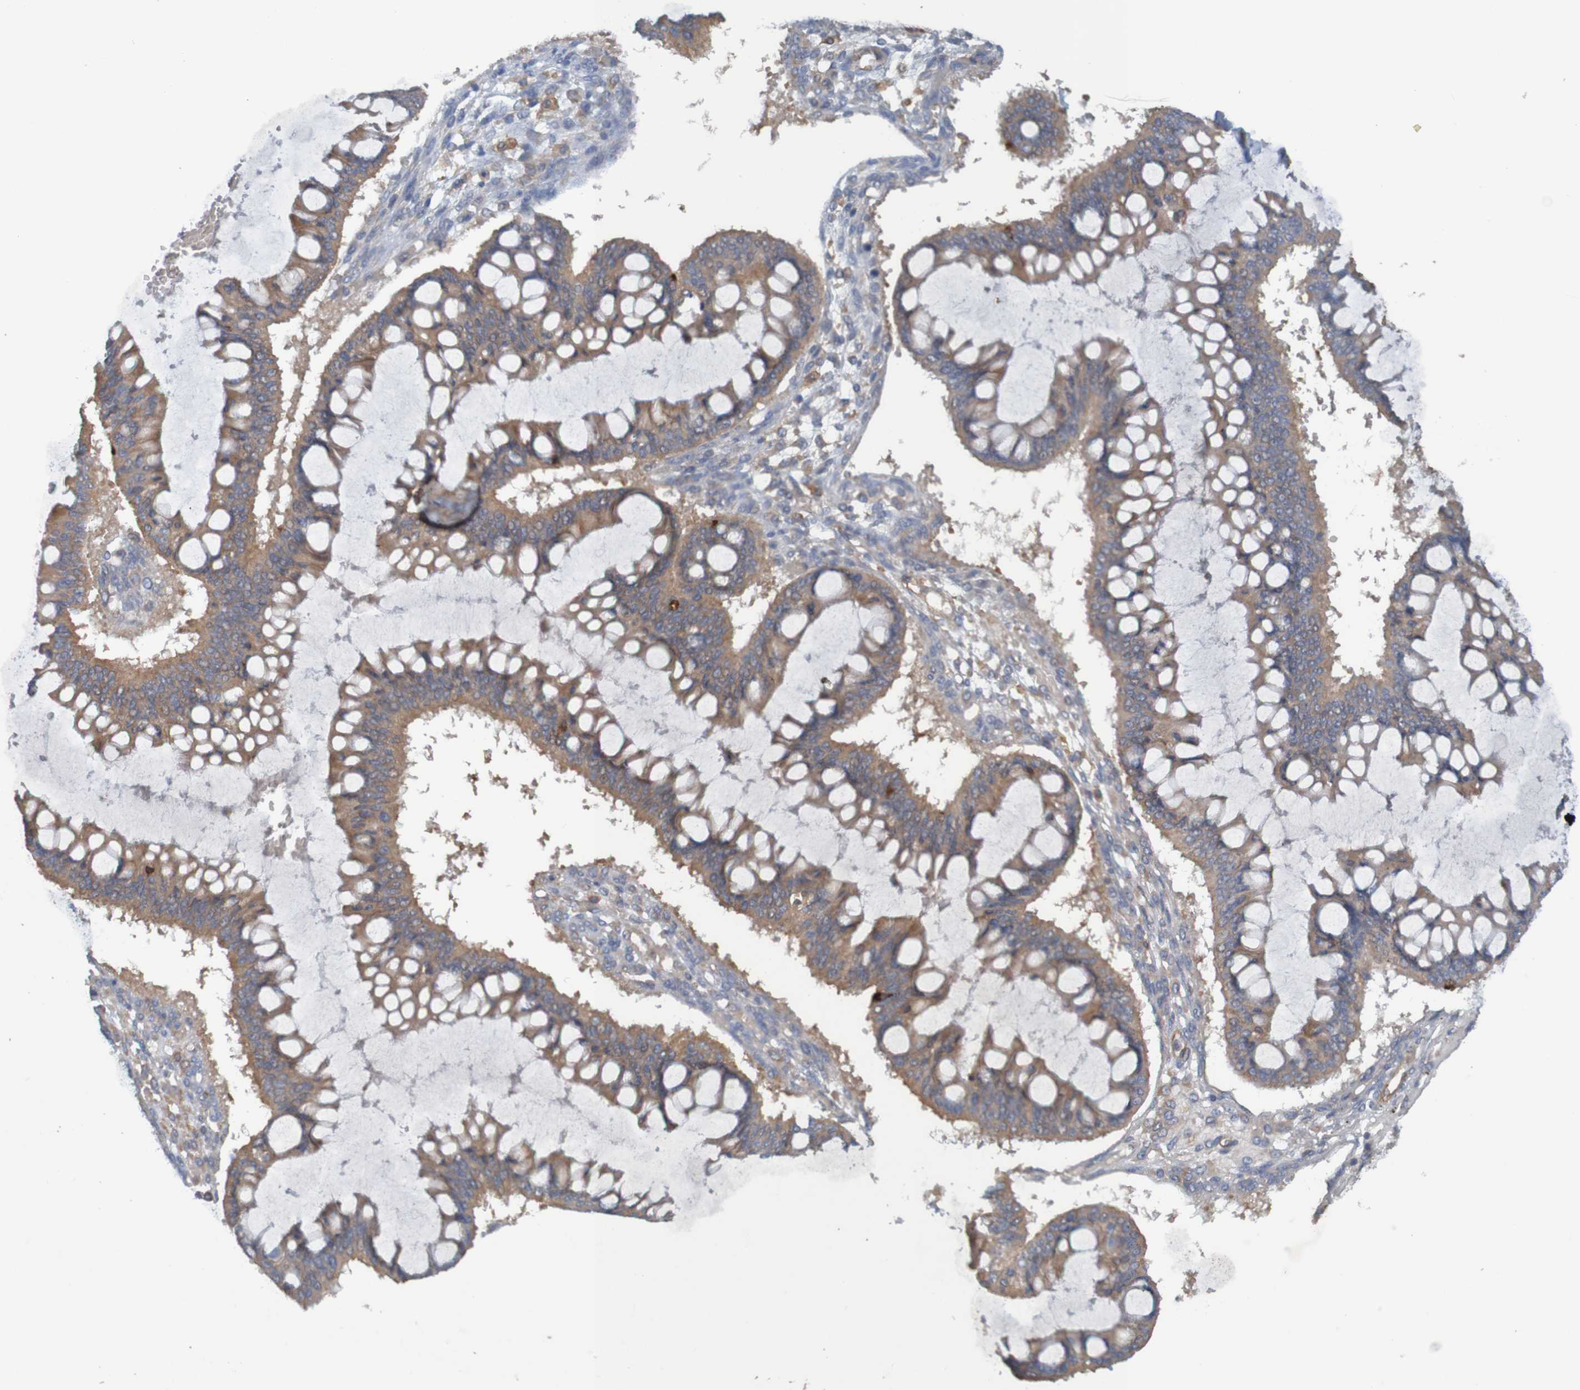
{"staining": {"intensity": "moderate", "quantity": ">75%", "location": "cytoplasmic/membranous"}, "tissue": "ovarian cancer", "cell_type": "Tumor cells", "image_type": "cancer", "snomed": [{"axis": "morphology", "description": "Cystadenocarcinoma, mucinous, NOS"}, {"axis": "topography", "description": "Ovary"}], "caption": "Ovarian cancer stained with DAB IHC shows medium levels of moderate cytoplasmic/membranous expression in approximately >75% of tumor cells. (Stains: DAB in brown, nuclei in blue, Microscopy: brightfield microscopy at high magnification).", "gene": "DNAJC4", "patient": {"sex": "female", "age": 73}}